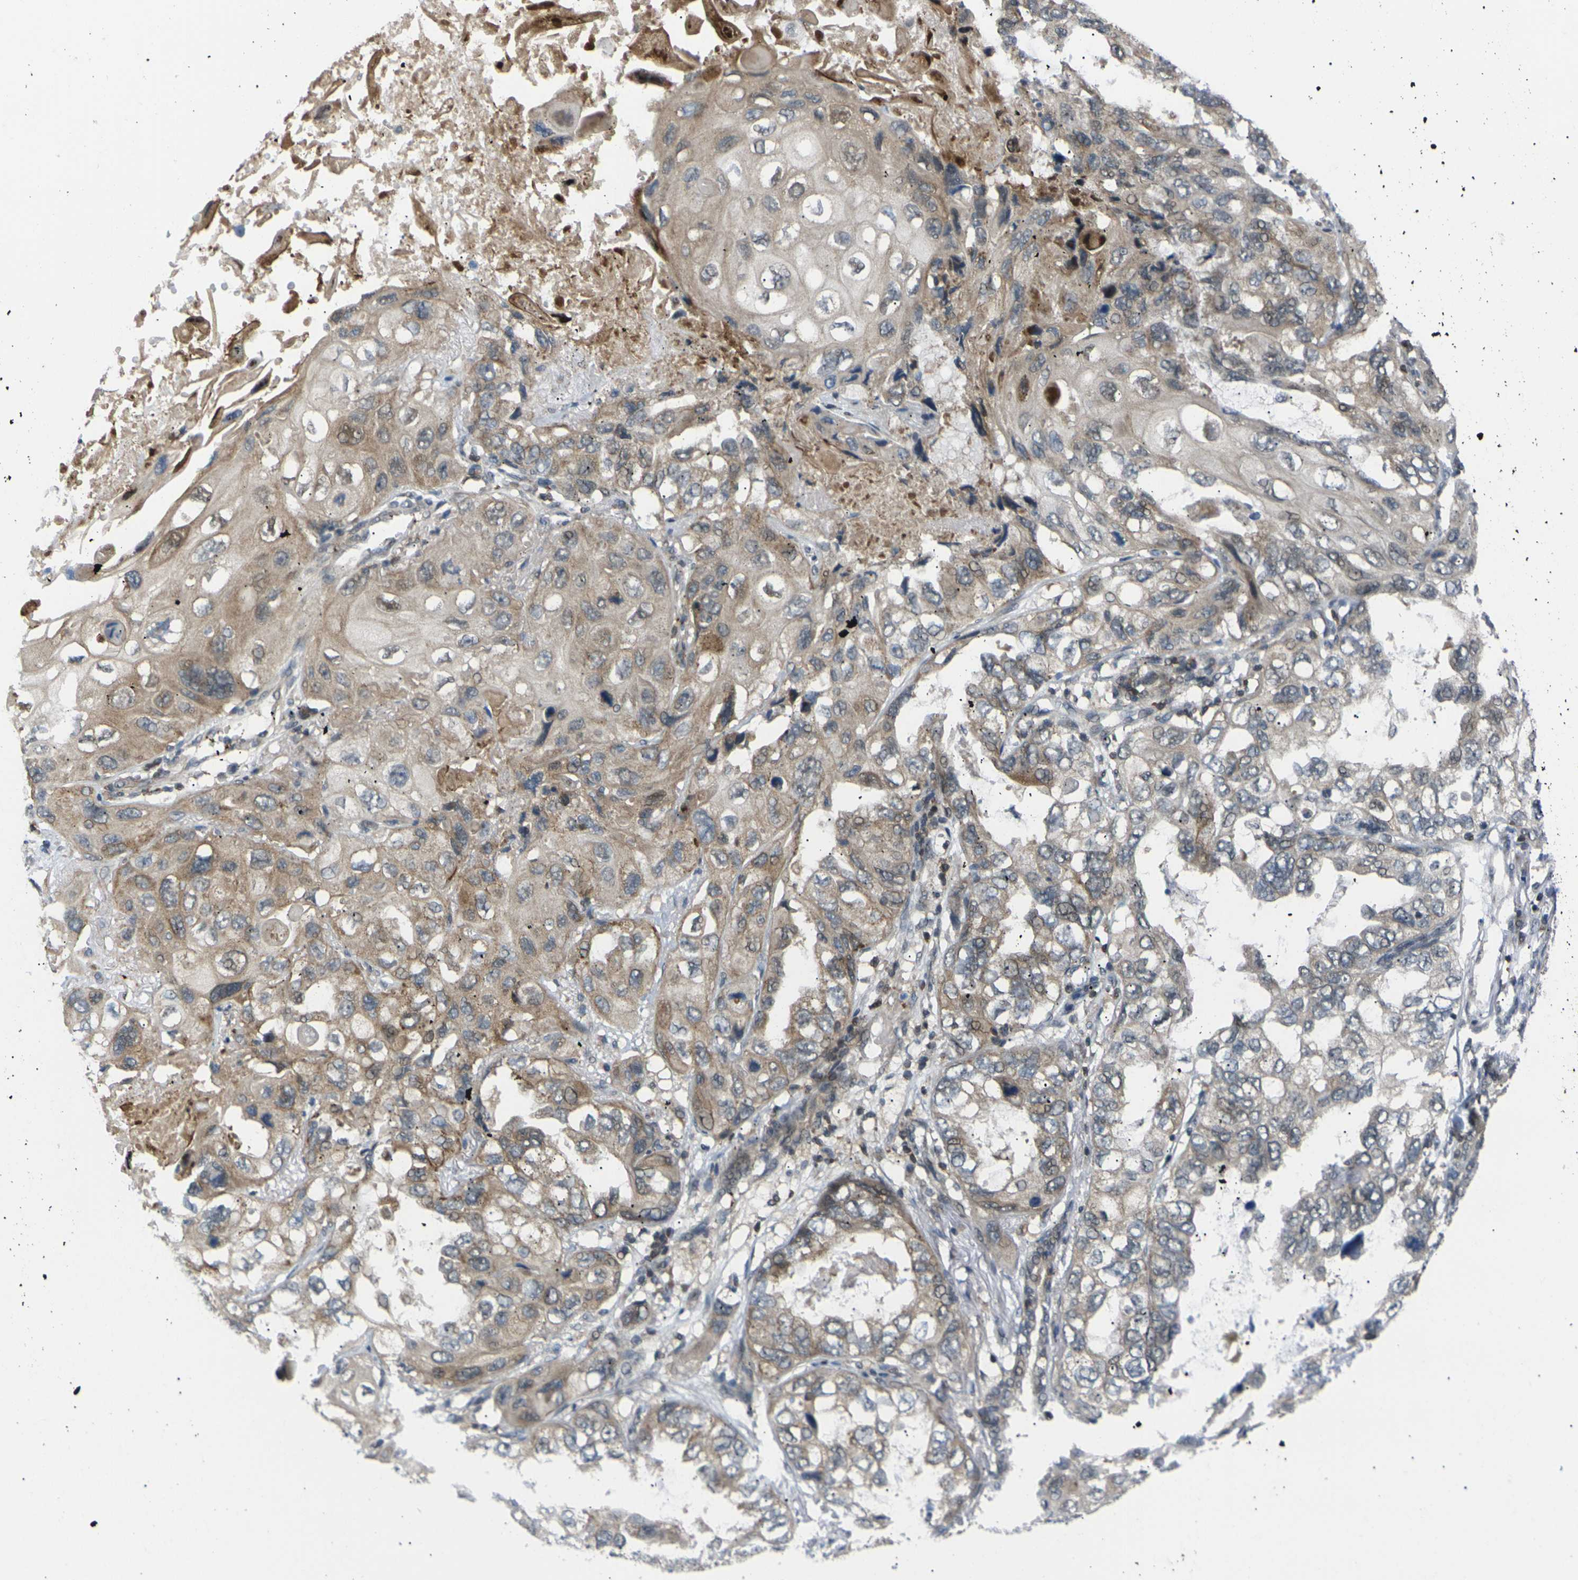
{"staining": {"intensity": "moderate", "quantity": ">75%", "location": "cytoplasmic/membranous"}, "tissue": "lung cancer", "cell_type": "Tumor cells", "image_type": "cancer", "snomed": [{"axis": "morphology", "description": "Squamous cell carcinoma, NOS"}, {"axis": "topography", "description": "Lung"}], "caption": "Immunohistochemical staining of lung cancer (squamous cell carcinoma) shows medium levels of moderate cytoplasmic/membranous expression in approximately >75% of tumor cells. (DAB IHC, brown staining for protein, blue staining for nuclei).", "gene": "RPS6KA3", "patient": {"sex": "female", "age": 73}}